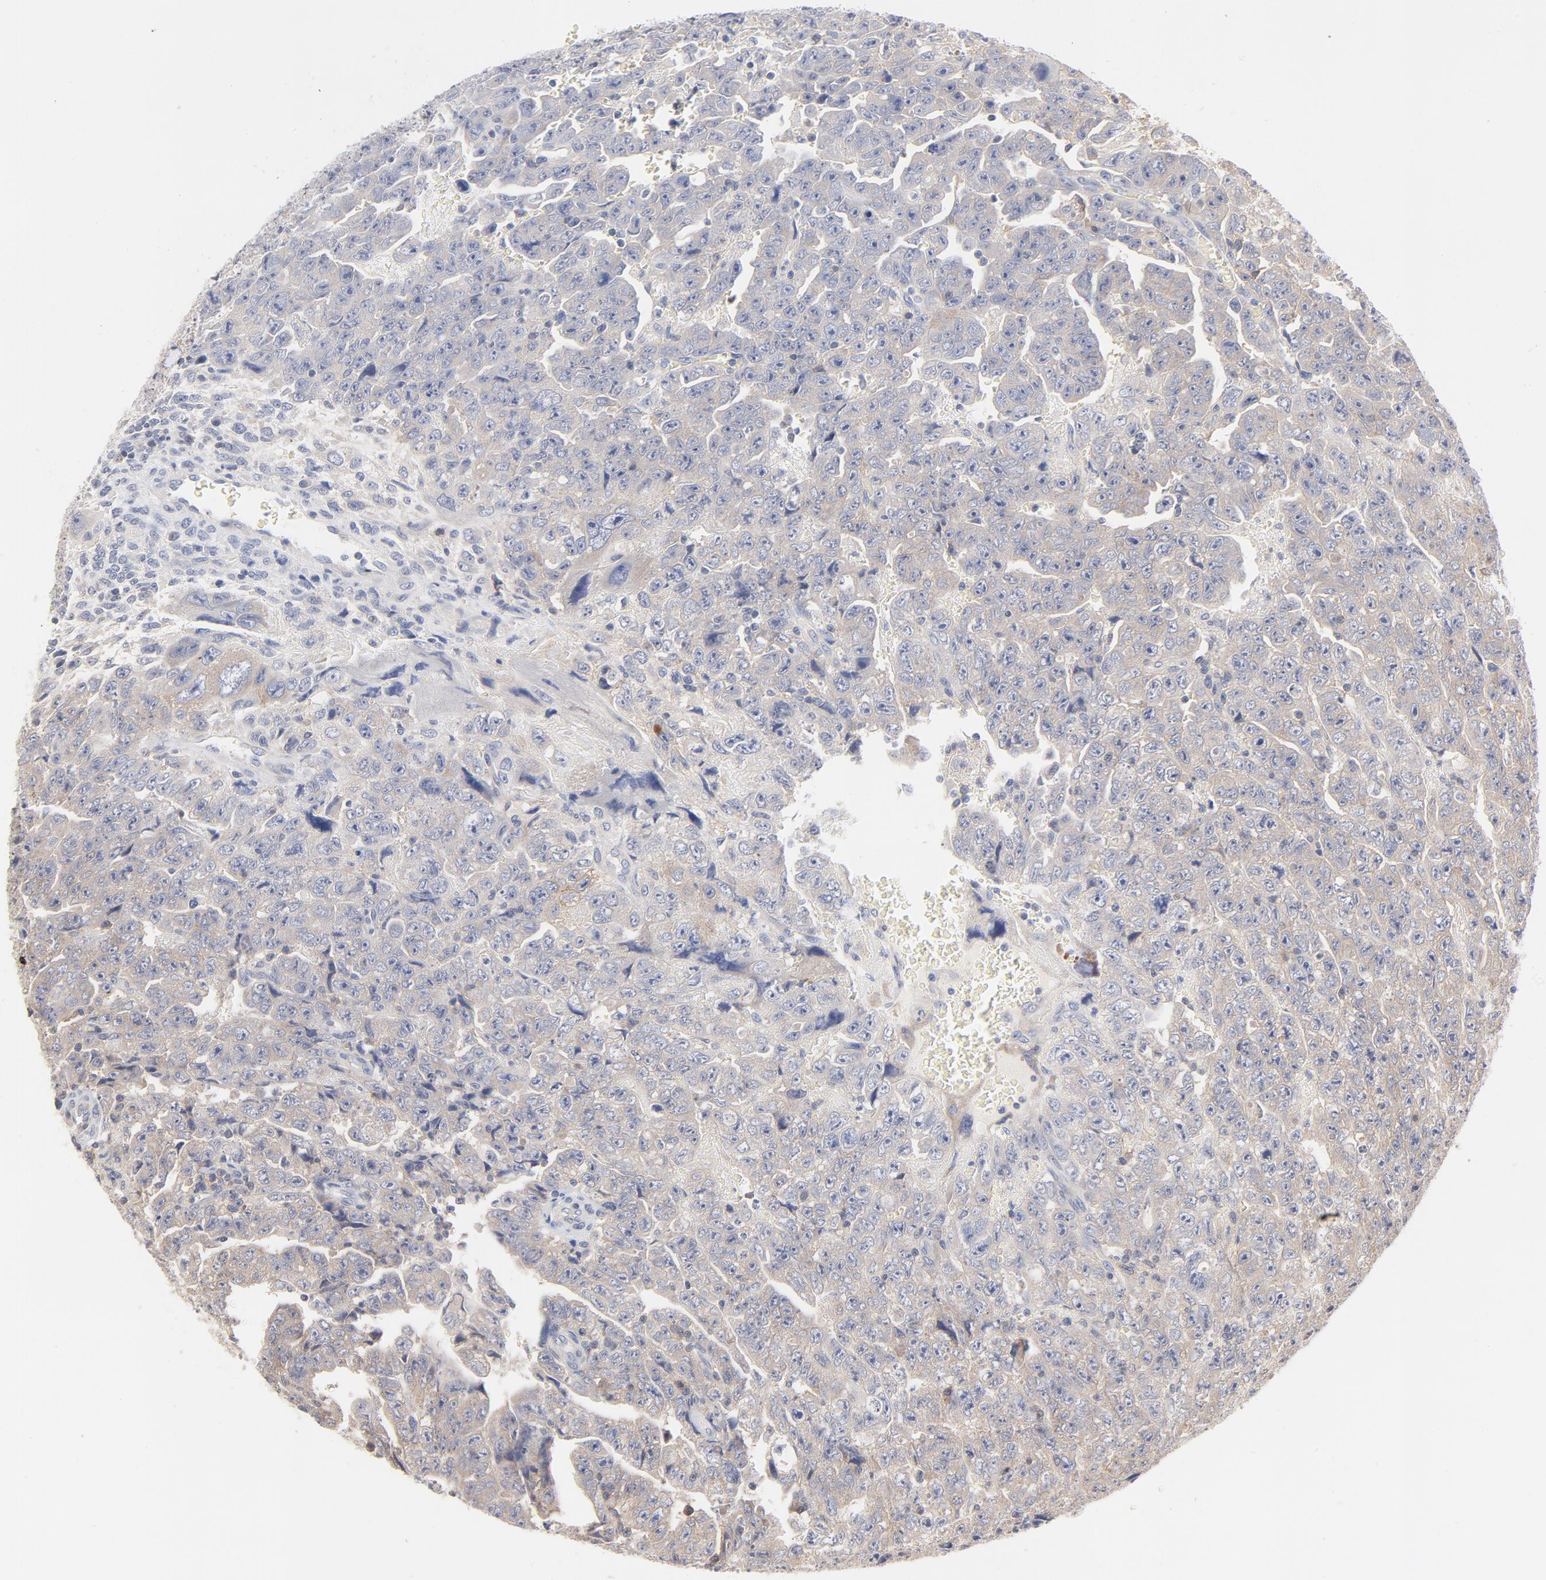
{"staining": {"intensity": "weak", "quantity": ">75%", "location": "cytoplasmic/membranous"}, "tissue": "testis cancer", "cell_type": "Tumor cells", "image_type": "cancer", "snomed": [{"axis": "morphology", "description": "Carcinoma, Embryonal, NOS"}, {"axis": "topography", "description": "Testis"}], "caption": "Protein analysis of embryonal carcinoma (testis) tissue shows weak cytoplasmic/membranous expression in about >75% of tumor cells. (brown staining indicates protein expression, while blue staining denotes nuclei).", "gene": "SETD3", "patient": {"sex": "male", "age": 28}}